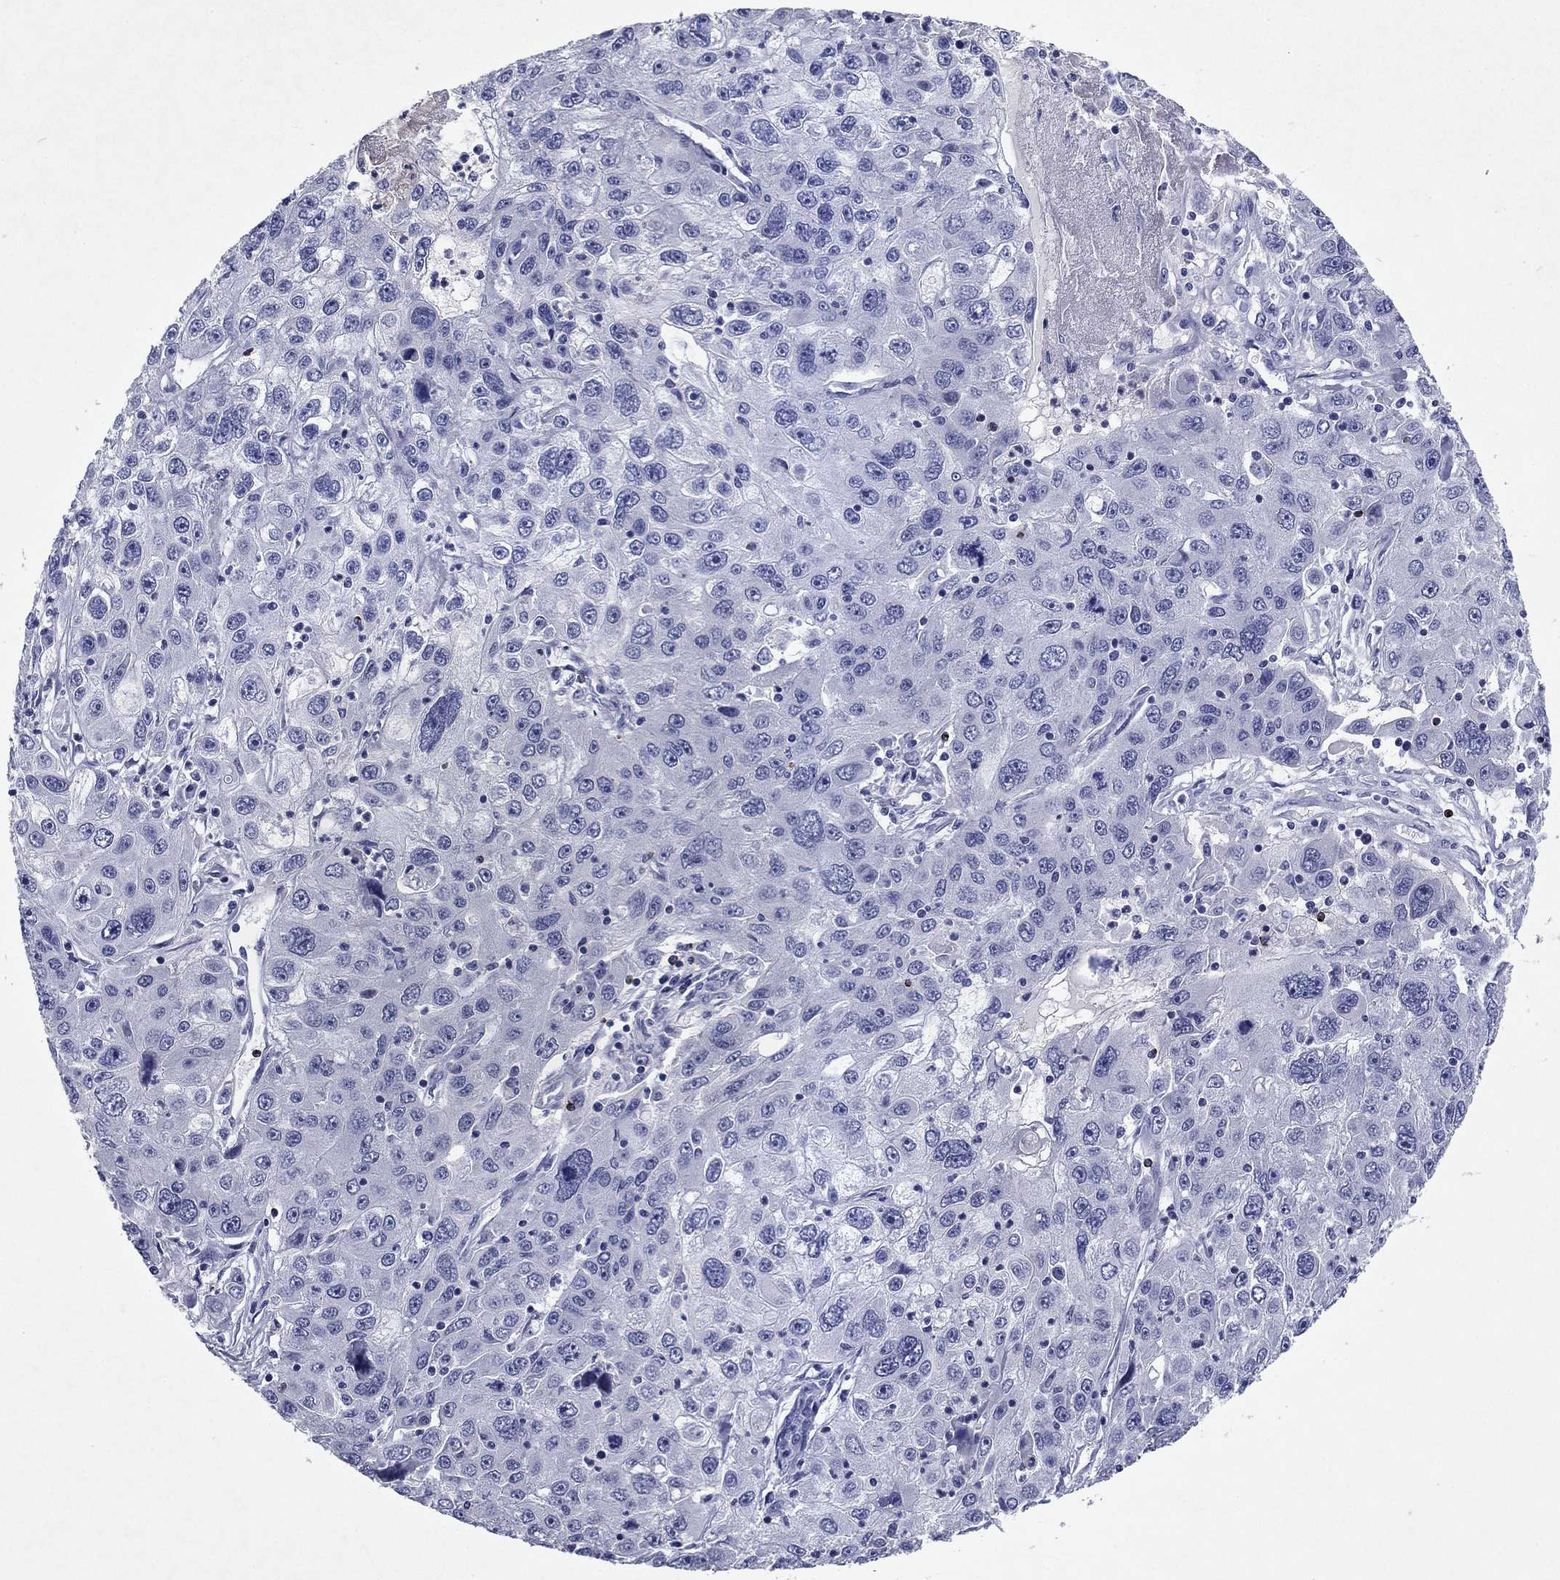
{"staining": {"intensity": "negative", "quantity": "none", "location": "none"}, "tissue": "stomach cancer", "cell_type": "Tumor cells", "image_type": "cancer", "snomed": [{"axis": "morphology", "description": "Adenocarcinoma, NOS"}, {"axis": "topography", "description": "Stomach"}], "caption": "Adenocarcinoma (stomach) stained for a protein using immunohistochemistry exhibits no staining tumor cells.", "gene": "GZMK", "patient": {"sex": "male", "age": 56}}